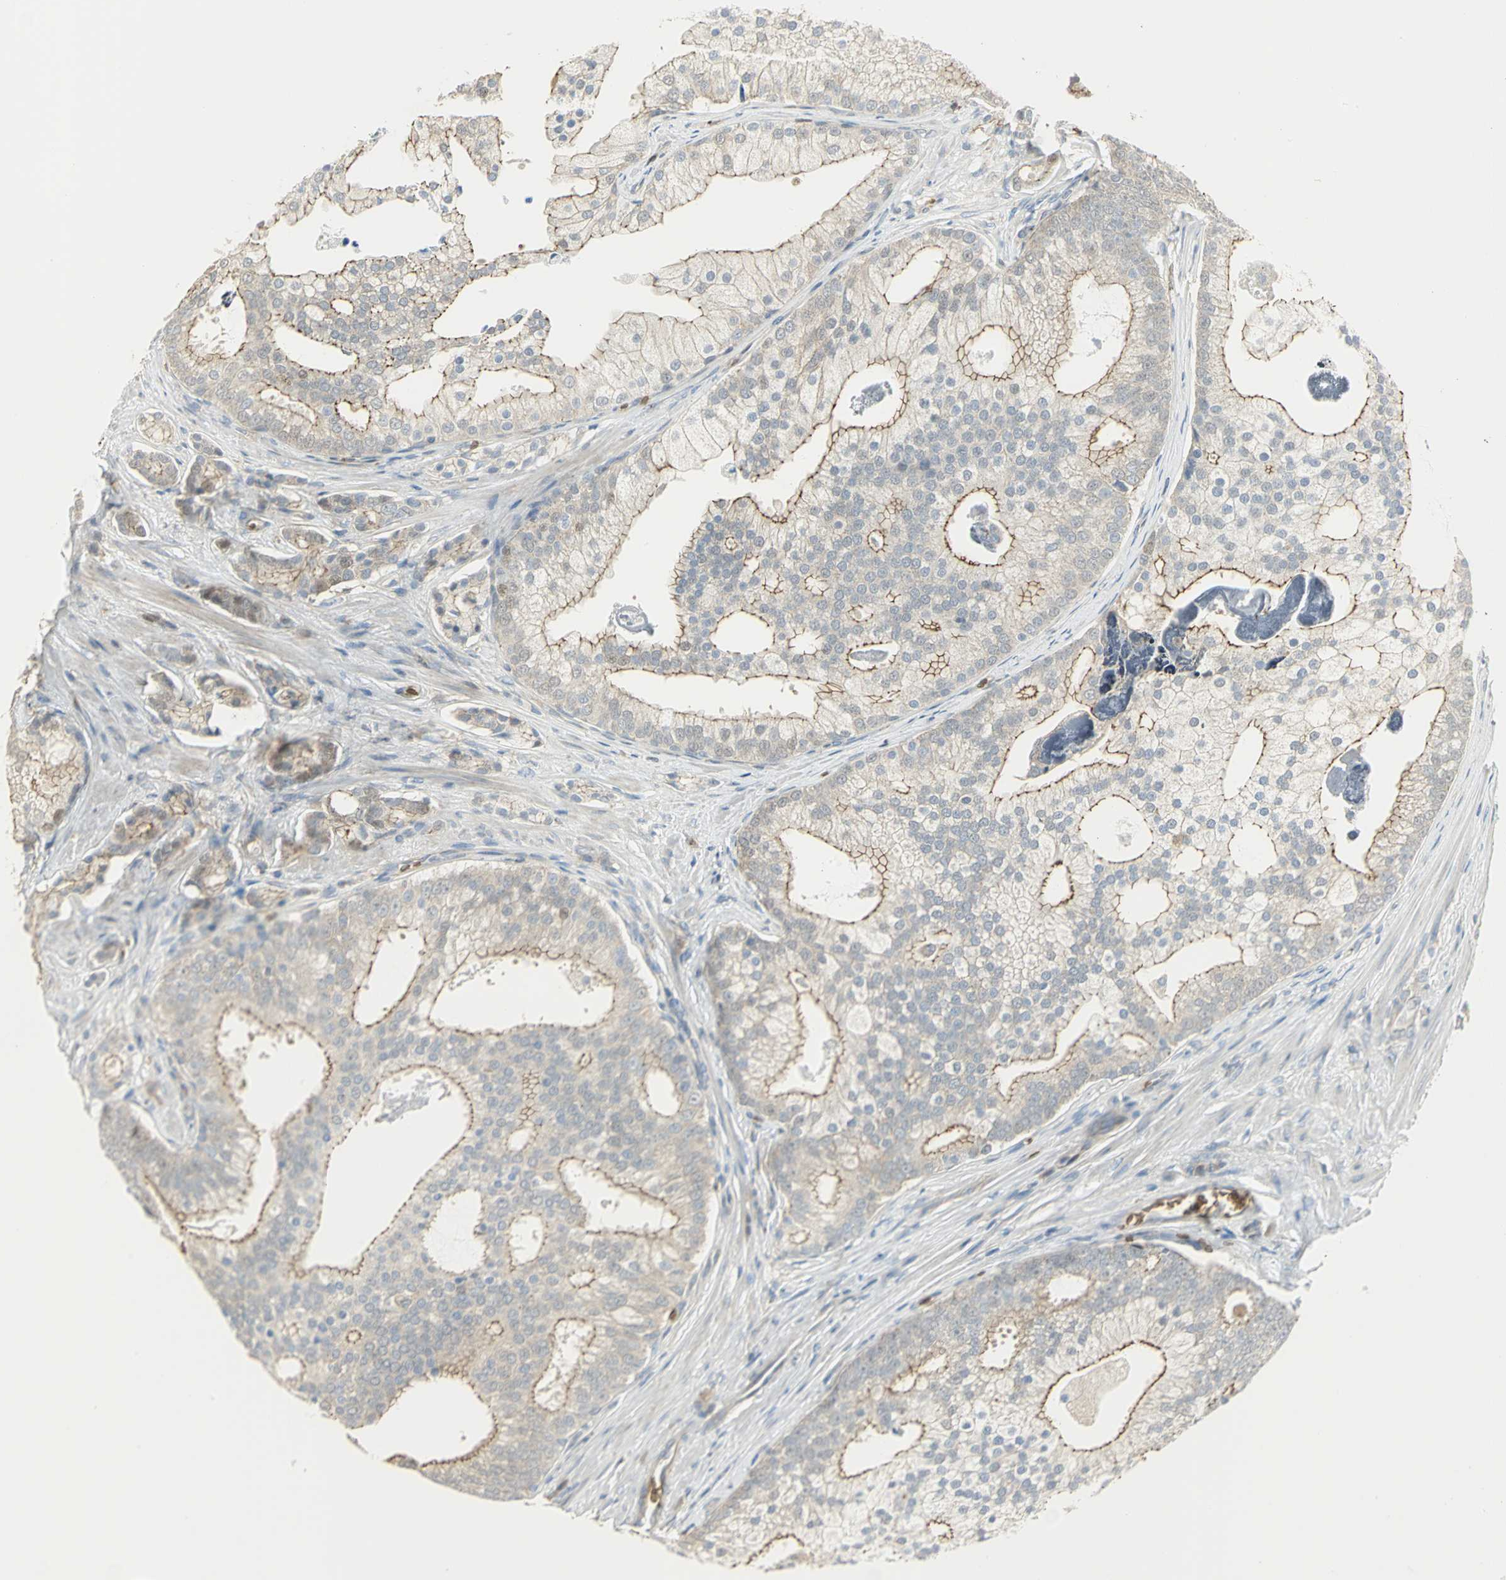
{"staining": {"intensity": "moderate", "quantity": ">75%", "location": "cytoplasmic/membranous"}, "tissue": "prostate cancer", "cell_type": "Tumor cells", "image_type": "cancer", "snomed": [{"axis": "morphology", "description": "Adenocarcinoma, Low grade"}, {"axis": "topography", "description": "Prostate"}], "caption": "Protein analysis of adenocarcinoma (low-grade) (prostate) tissue demonstrates moderate cytoplasmic/membranous staining in approximately >75% of tumor cells.", "gene": "ANK1", "patient": {"sex": "male", "age": 58}}